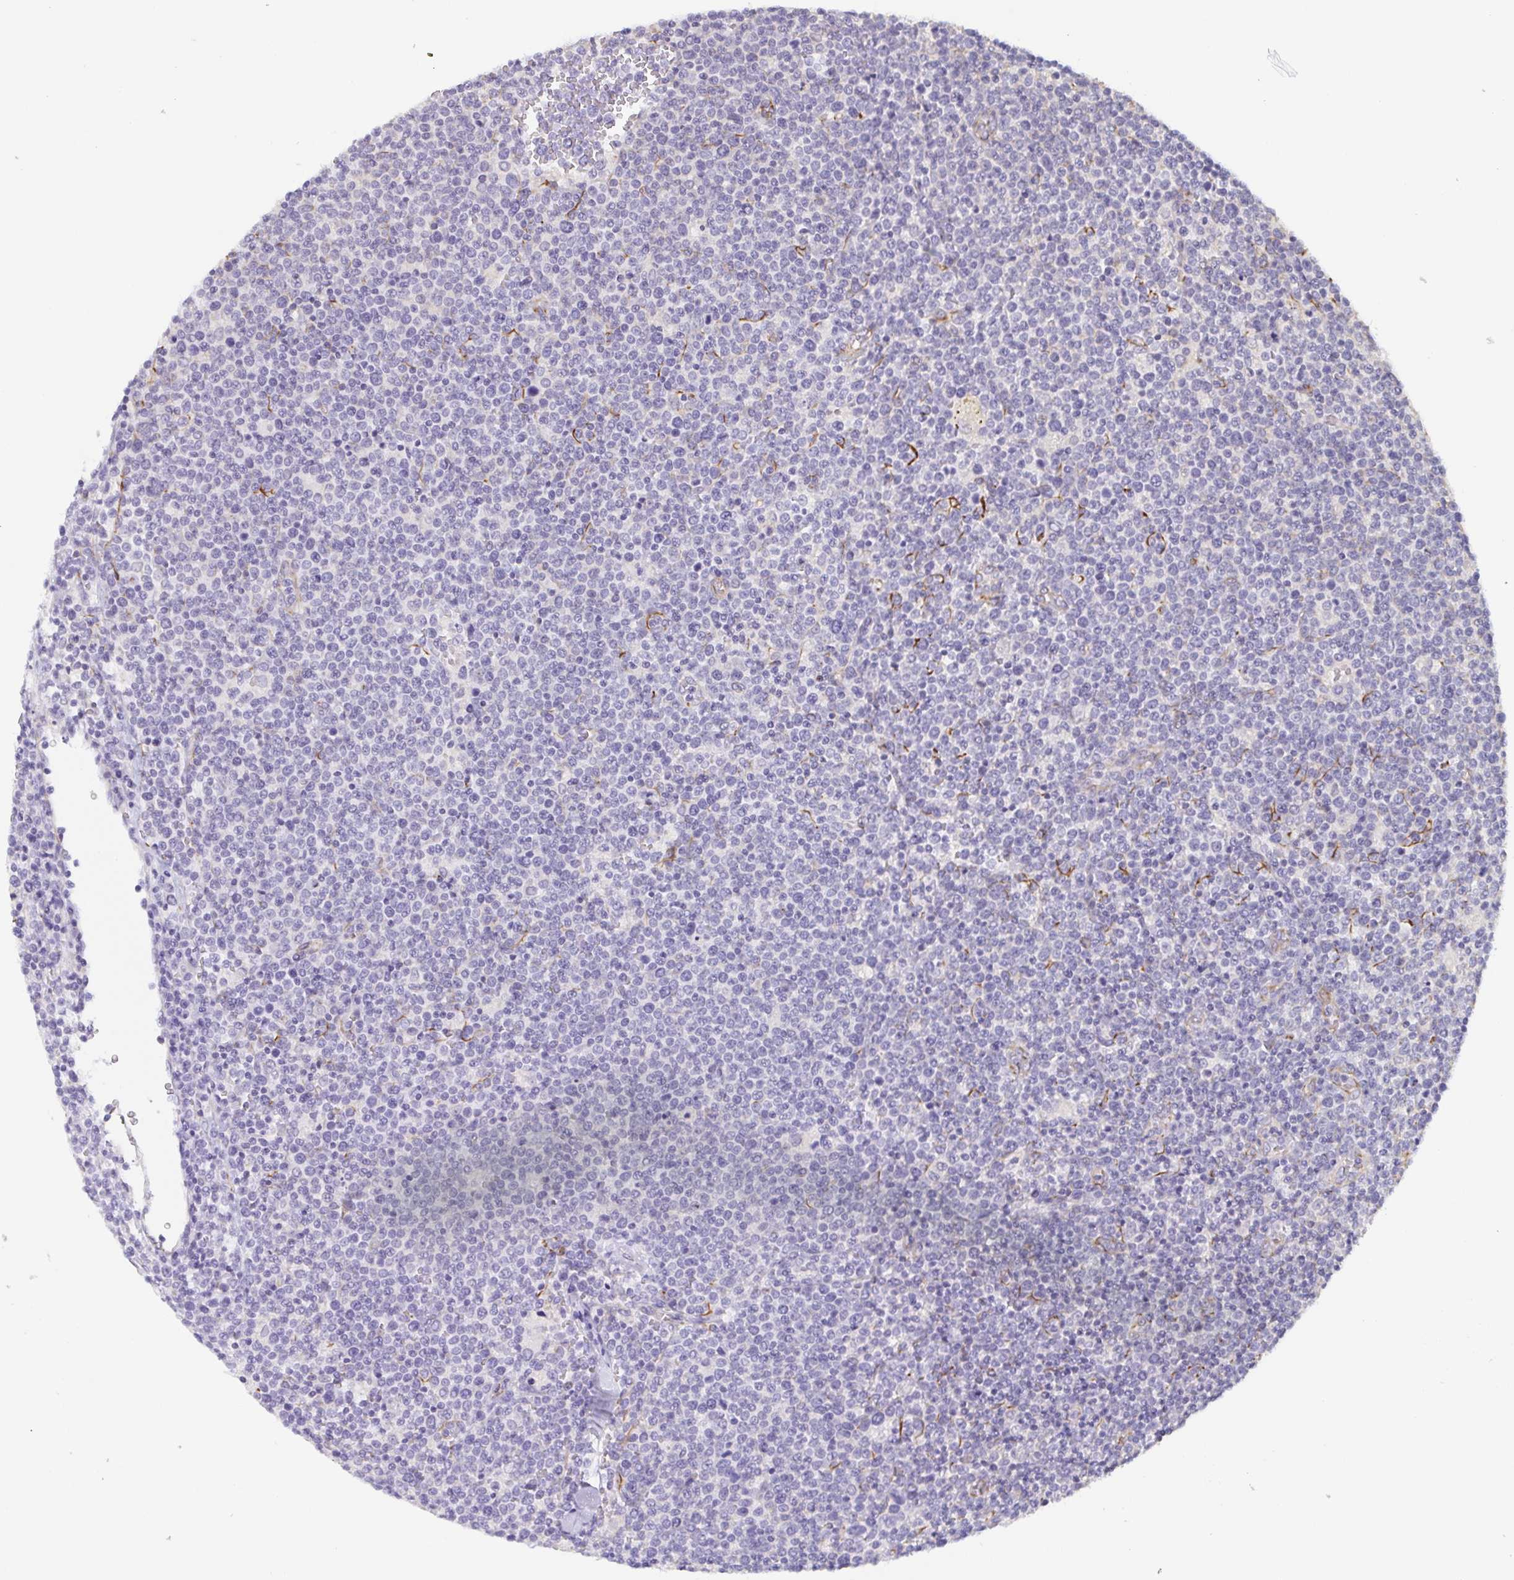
{"staining": {"intensity": "negative", "quantity": "none", "location": "none"}, "tissue": "lymphoma", "cell_type": "Tumor cells", "image_type": "cancer", "snomed": [{"axis": "morphology", "description": "Malignant lymphoma, non-Hodgkin's type, High grade"}, {"axis": "topography", "description": "Lymph node"}], "caption": "Tumor cells show no significant protein positivity in high-grade malignant lymphoma, non-Hodgkin's type.", "gene": "COL17A1", "patient": {"sex": "male", "age": 61}}